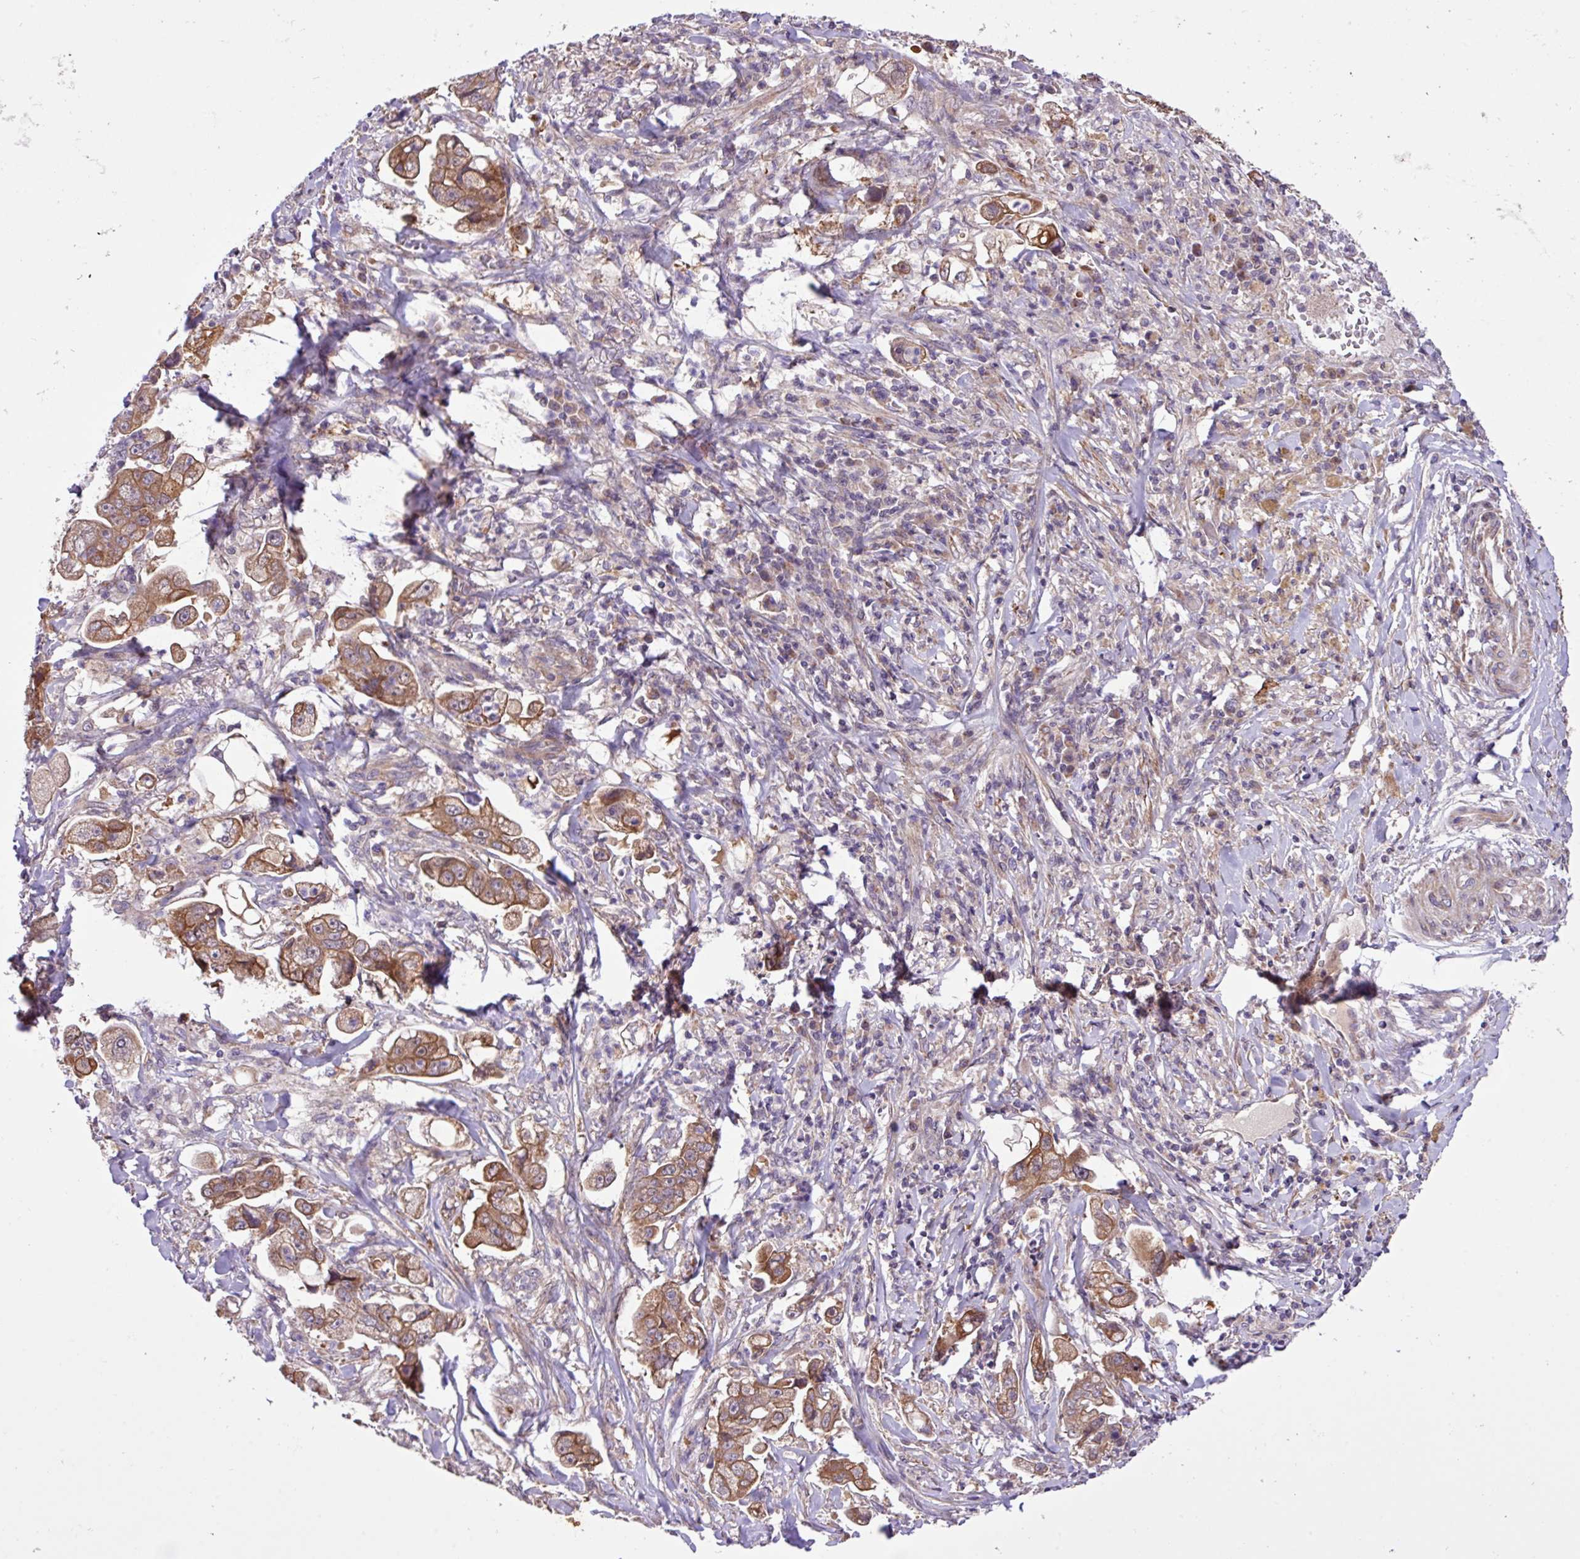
{"staining": {"intensity": "moderate", "quantity": ">75%", "location": "cytoplasmic/membranous"}, "tissue": "stomach cancer", "cell_type": "Tumor cells", "image_type": "cancer", "snomed": [{"axis": "morphology", "description": "Adenocarcinoma, NOS"}, {"axis": "topography", "description": "Stomach"}], "caption": "A medium amount of moderate cytoplasmic/membranous positivity is identified in approximately >75% of tumor cells in stomach cancer (adenocarcinoma) tissue. The staining was performed using DAB (3,3'-diaminobenzidine), with brown indicating positive protein expression. Nuclei are stained blue with hematoxylin.", "gene": "TIMM10B", "patient": {"sex": "male", "age": 62}}